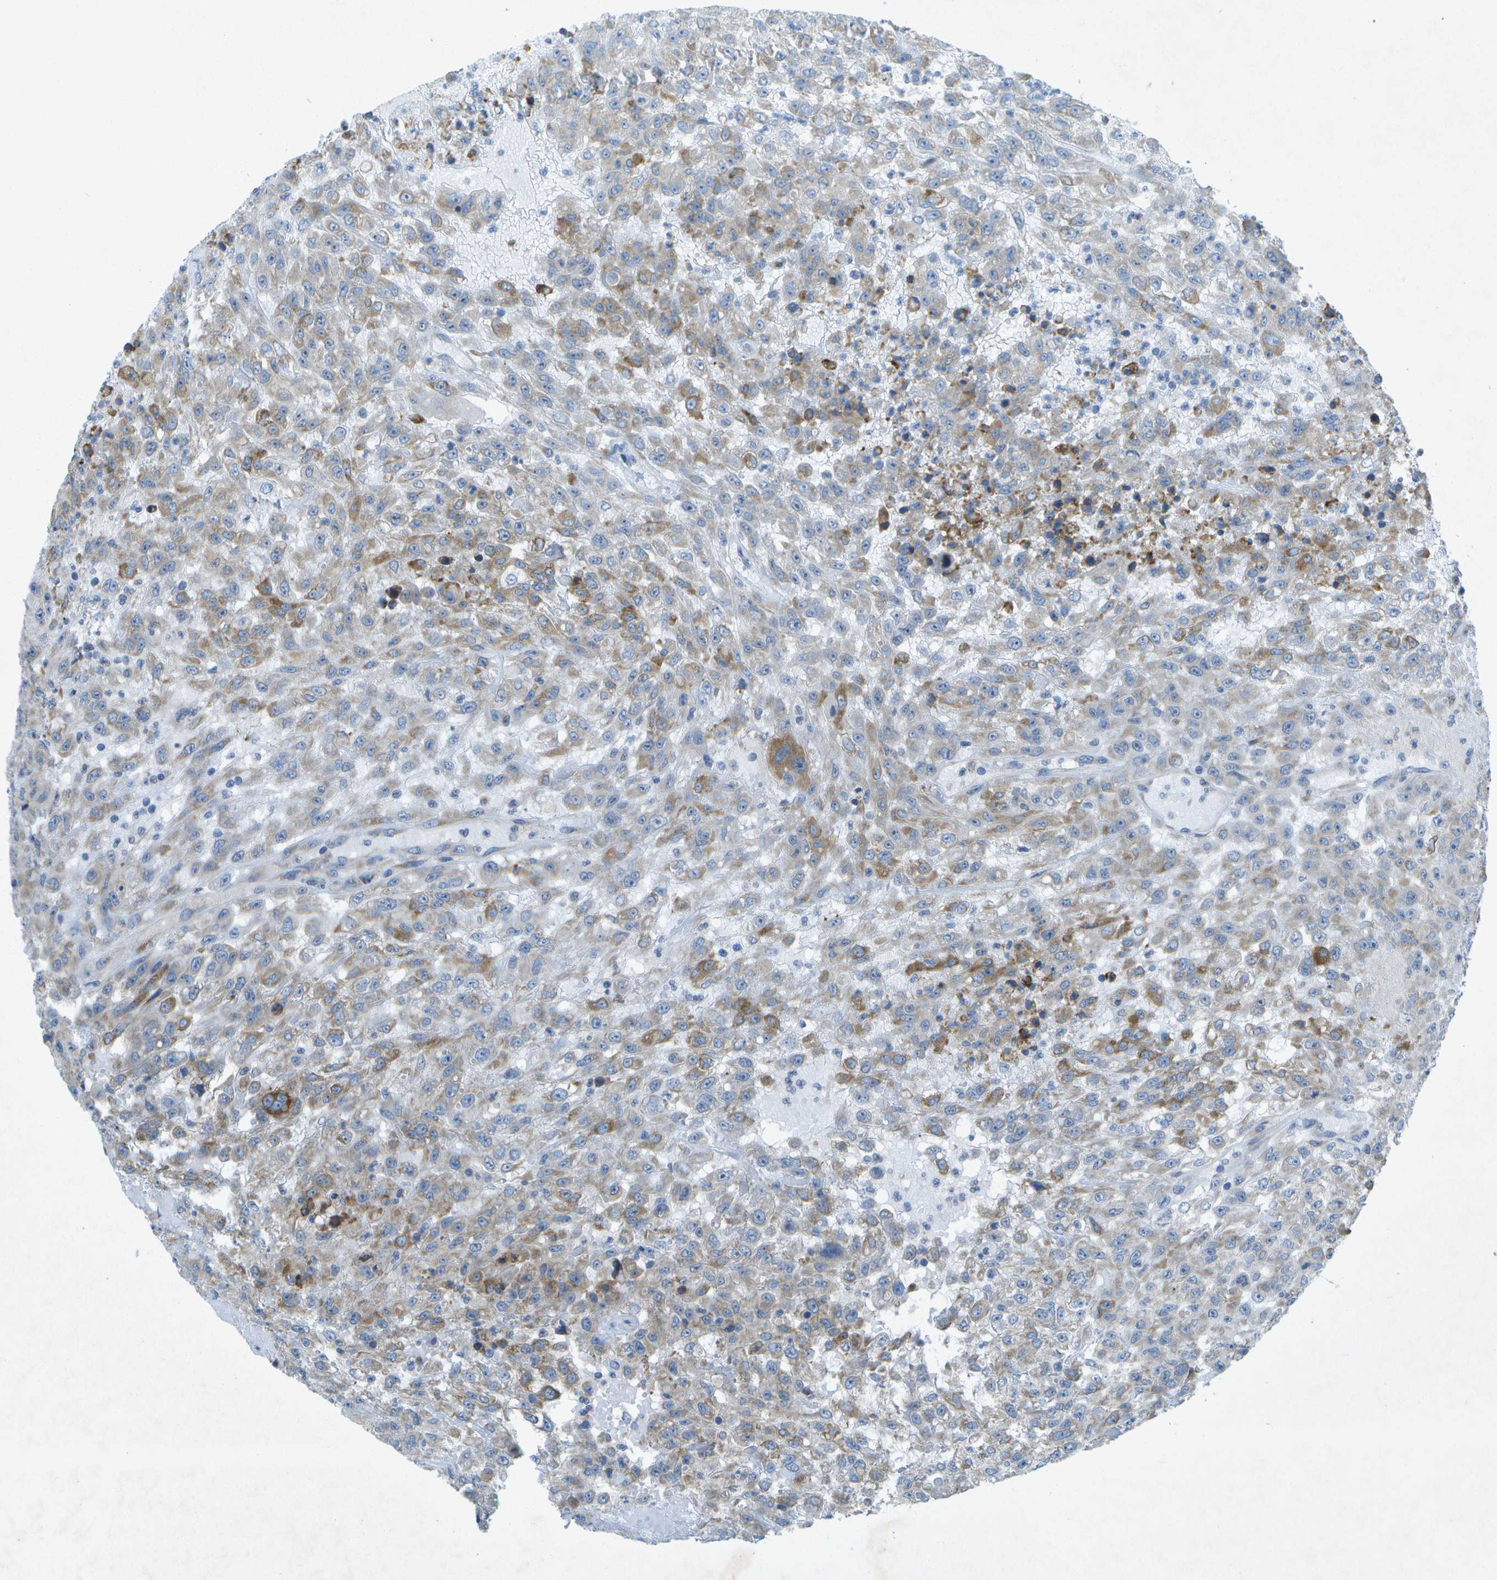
{"staining": {"intensity": "moderate", "quantity": "<25%", "location": "cytoplasmic/membranous"}, "tissue": "urothelial cancer", "cell_type": "Tumor cells", "image_type": "cancer", "snomed": [{"axis": "morphology", "description": "Urothelial carcinoma, High grade"}, {"axis": "topography", "description": "Urinary bladder"}], "caption": "A high-resolution image shows immunohistochemistry (IHC) staining of urothelial cancer, which reveals moderate cytoplasmic/membranous expression in about <25% of tumor cells. The staining was performed using DAB (3,3'-diaminobenzidine) to visualize the protein expression in brown, while the nuclei were stained in blue with hematoxylin (Magnification: 20x).", "gene": "WNK2", "patient": {"sex": "male", "age": 46}}